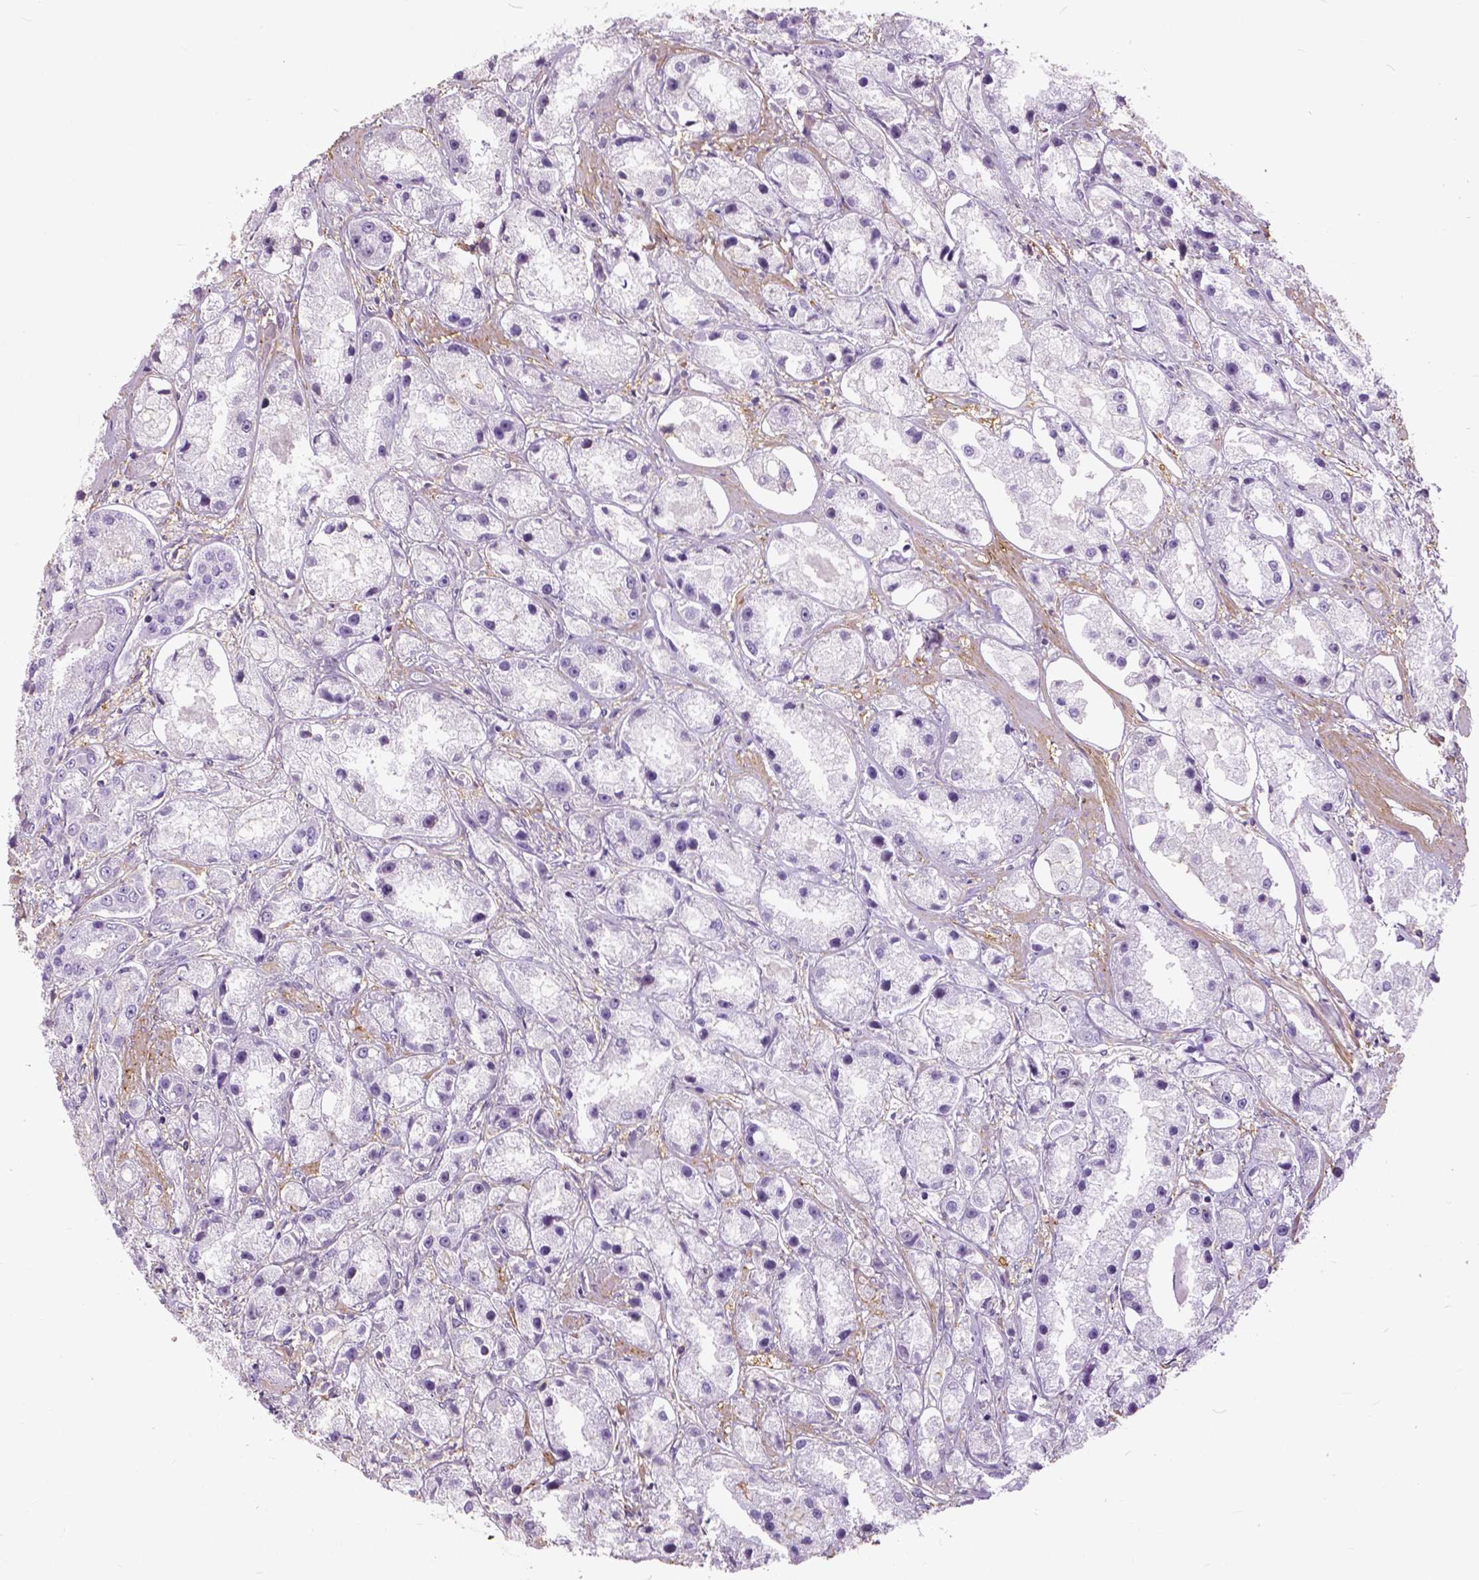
{"staining": {"intensity": "negative", "quantity": "none", "location": "none"}, "tissue": "prostate cancer", "cell_type": "Tumor cells", "image_type": "cancer", "snomed": [{"axis": "morphology", "description": "Adenocarcinoma, High grade"}, {"axis": "topography", "description": "Prostate"}], "caption": "A photomicrograph of human prostate adenocarcinoma (high-grade) is negative for staining in tumor cells.", "gene": "ANXA13", "patient": {"sex": "male", "age": 67}}